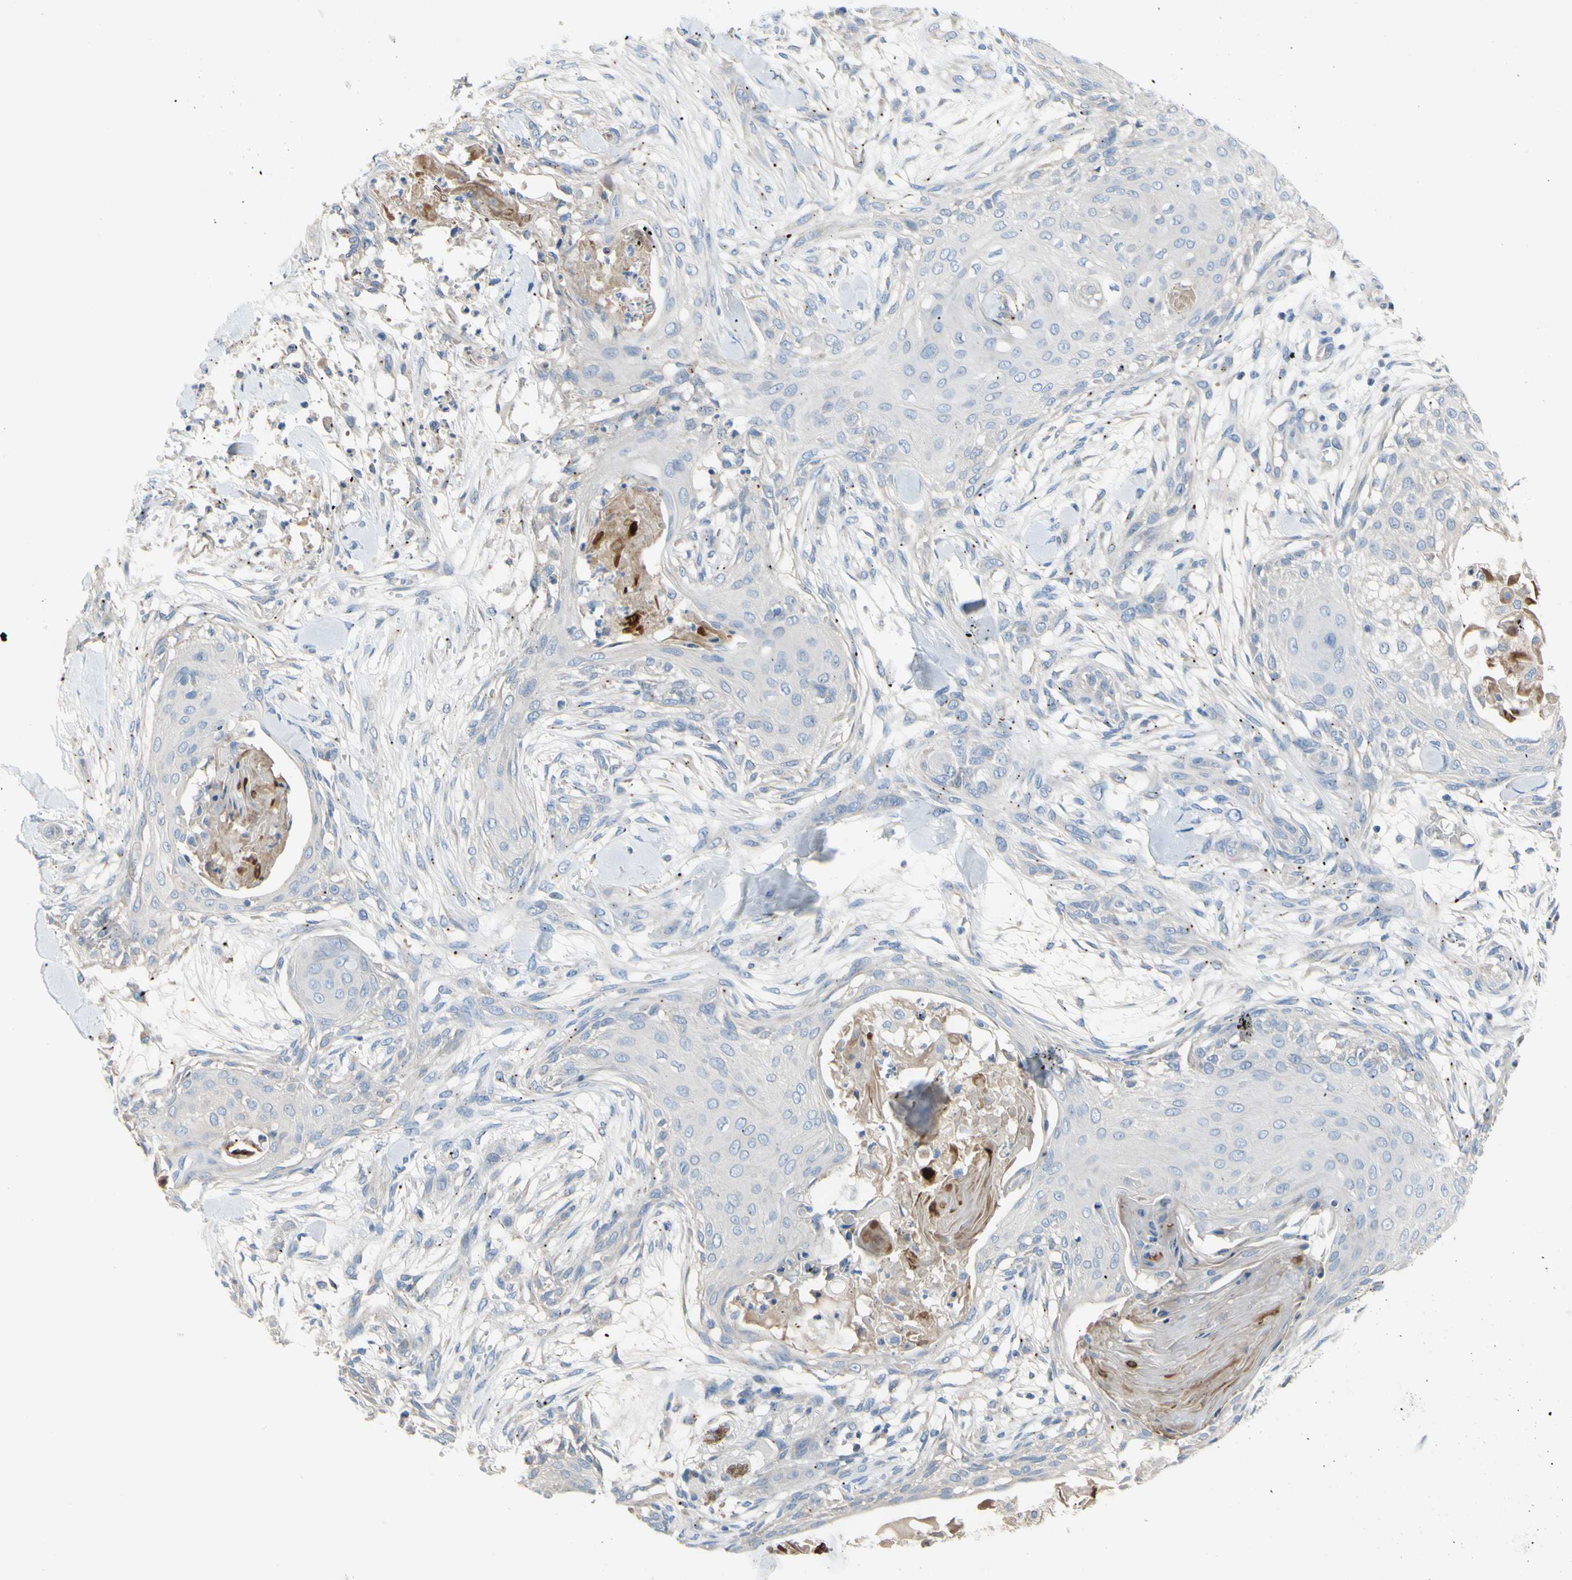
{"staining": {"intensity": "negative", "quantity": "none", "location": "none"}, "tissue": "skin cancer", "cell_type": "Tumor cells", "image_type": "cancer", "snomed": [{"axis": "morphology", "description": "Squamous cell carcinoma, NOS"}, {"axis": "topography", "description": "Skin"}], "caption": "The photomicrograph displays no staining of tumor cells in skin cancer (squamous cell carcinoma). The staining was performed using DAB to visualize the protein expression in brown, while the nuclei were stained in blue with hematoxylin (Magnification: 20x).", "gene": "TMEM59L", "patient": {"sex": "female", "age": 59}}